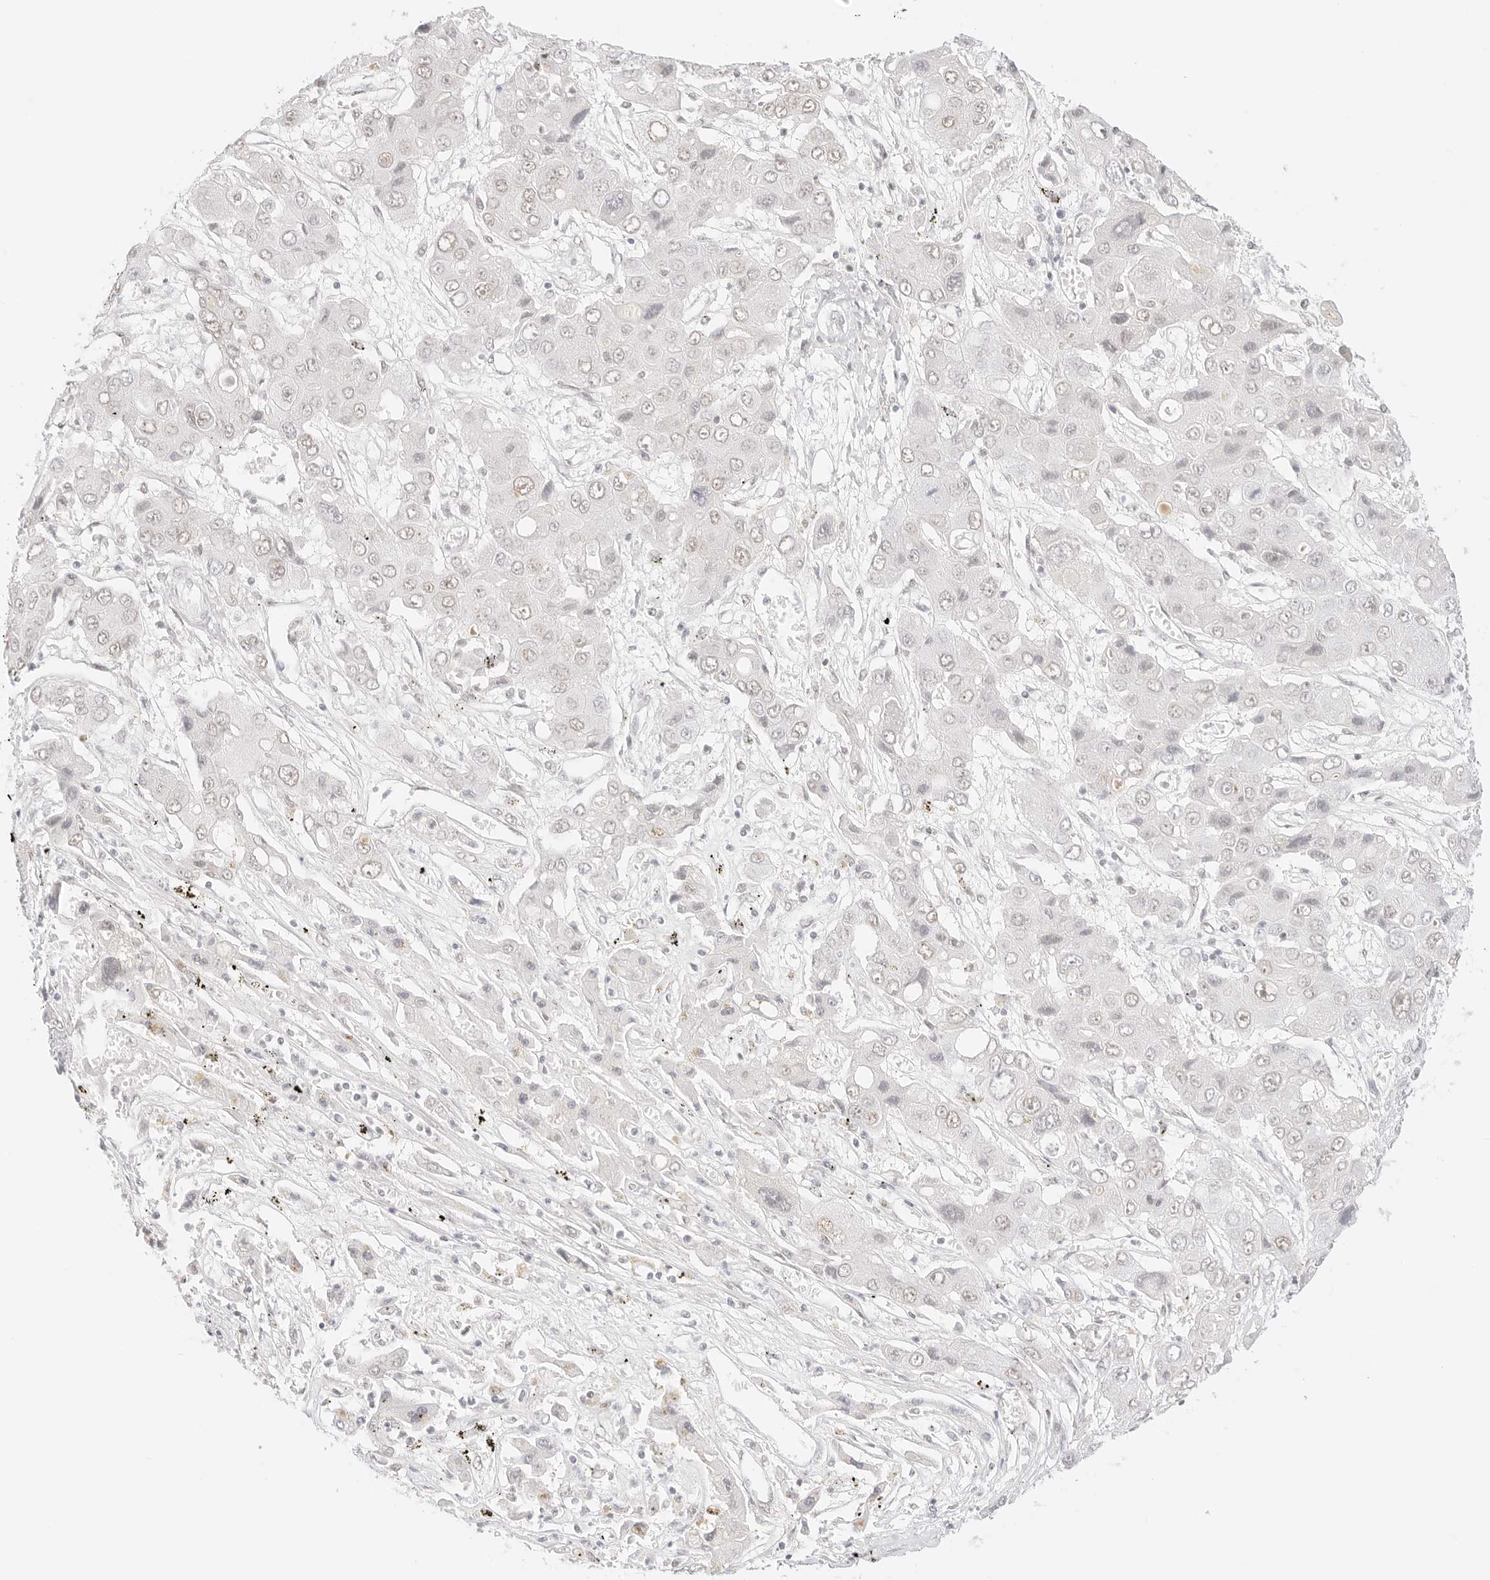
{"staining": {"intensity": "negative", "quantity": "none", "location": "none"}, "tissue": "liver cancer", "cell_type": "Tumor cells", "image_type": "cancer", "snomed": [{"axis": "morphology", "description": "Cholangiocarcinoma"}, {"axis": "topography", "description": "Liver"}], "caption": "Immunohistochemical staining of human liver cancer shows no significant staining in tumor cells.", "gene": "ITGA6", "patient": {"sex": "male", "age": 67}}